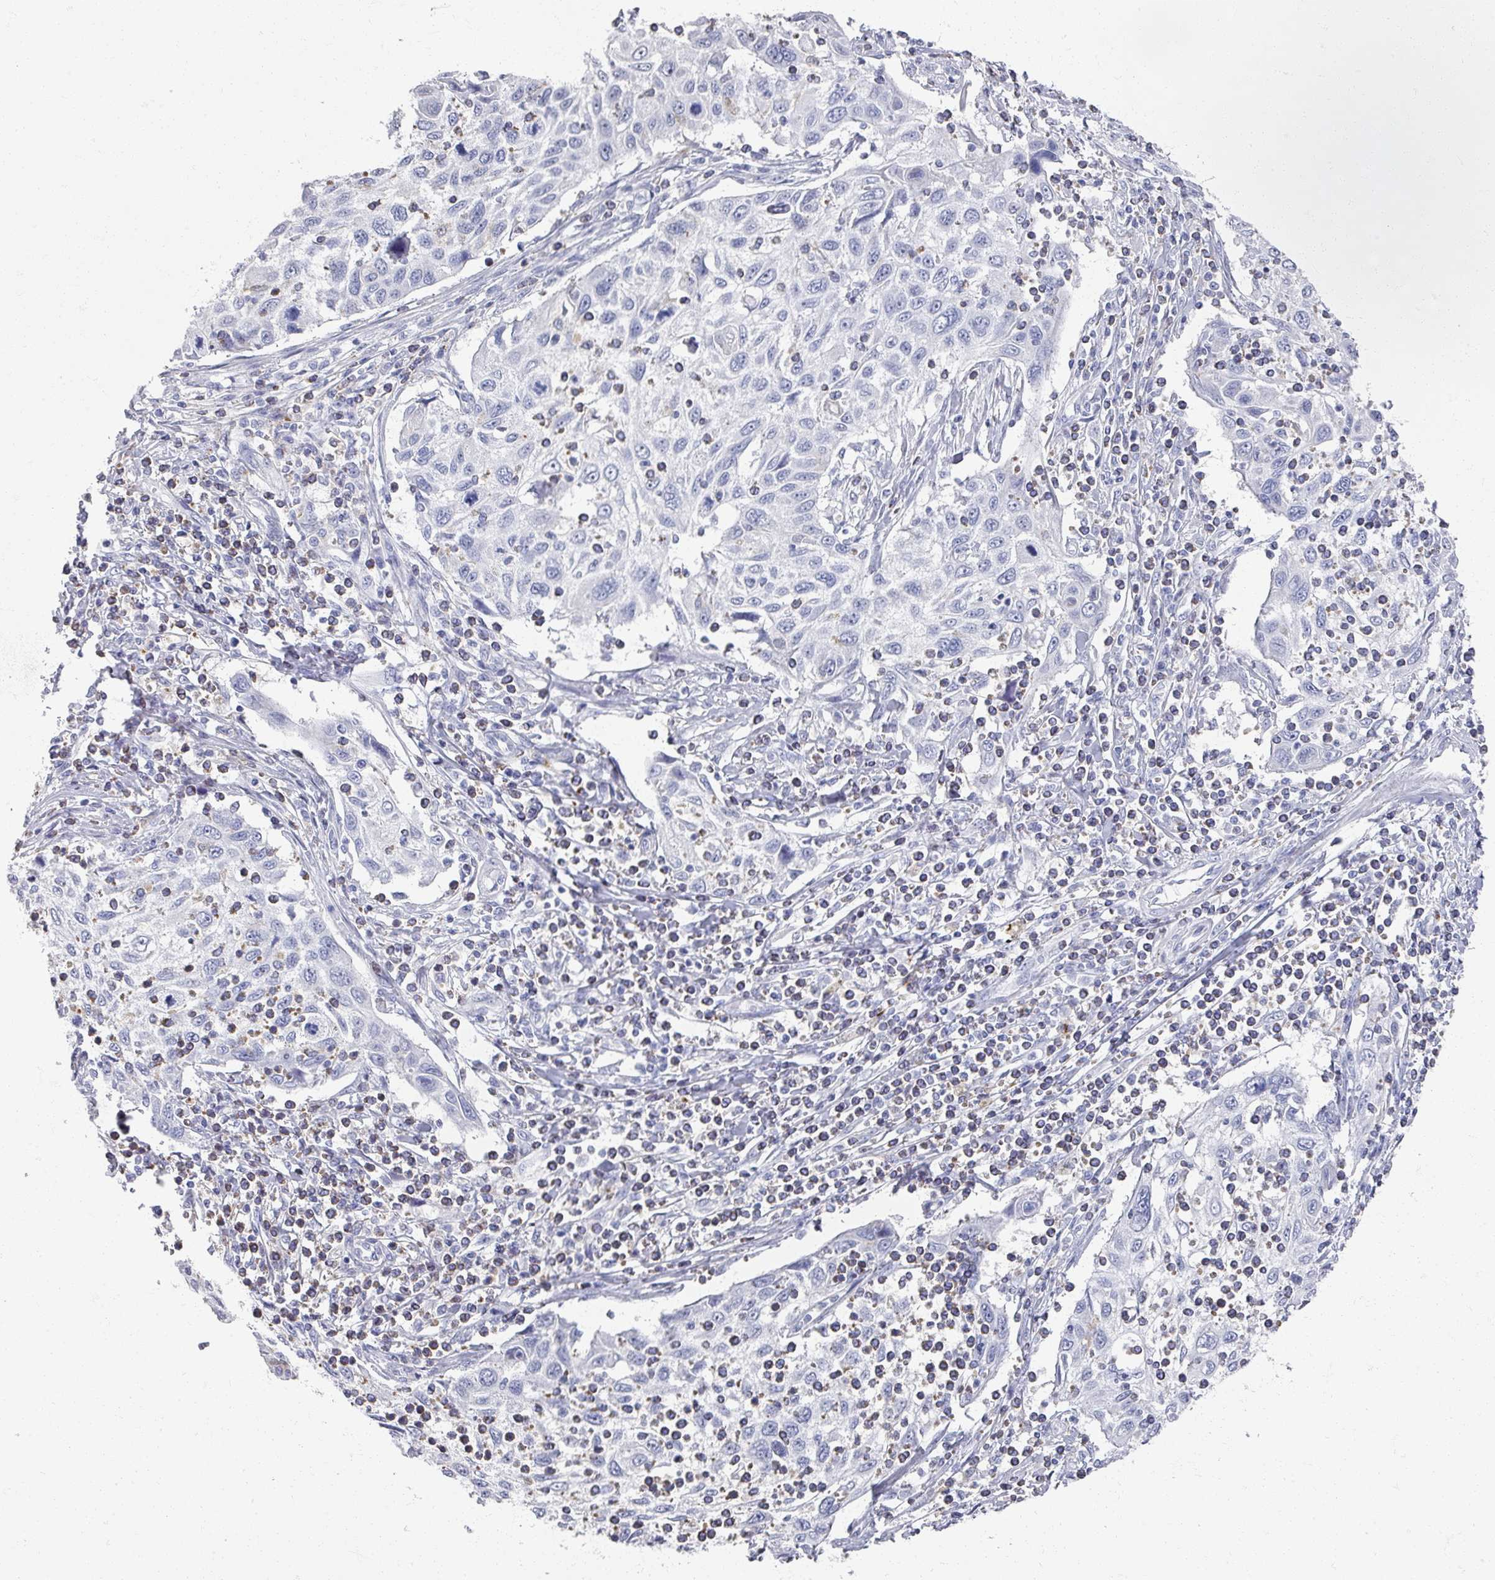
{"staining": {"intensity": "negative", "quantity": "none", "location": "none"}, "tissue": "cervical cancer", "cell_type": "Tumor cells", "image_type": "cancer", "snomed": [{"axis": "morphology", "description": "Squamous cell carcinoma, NOS"}, {"axis": "topography", "description": "Cervix"}], "caption": "Cervical squamous cell carcinoma was stained to show a protein in brown. There is no significant positivity in tumor cells.", "gene": "OMG", "patient": {"sex": "female", "age": 70}}